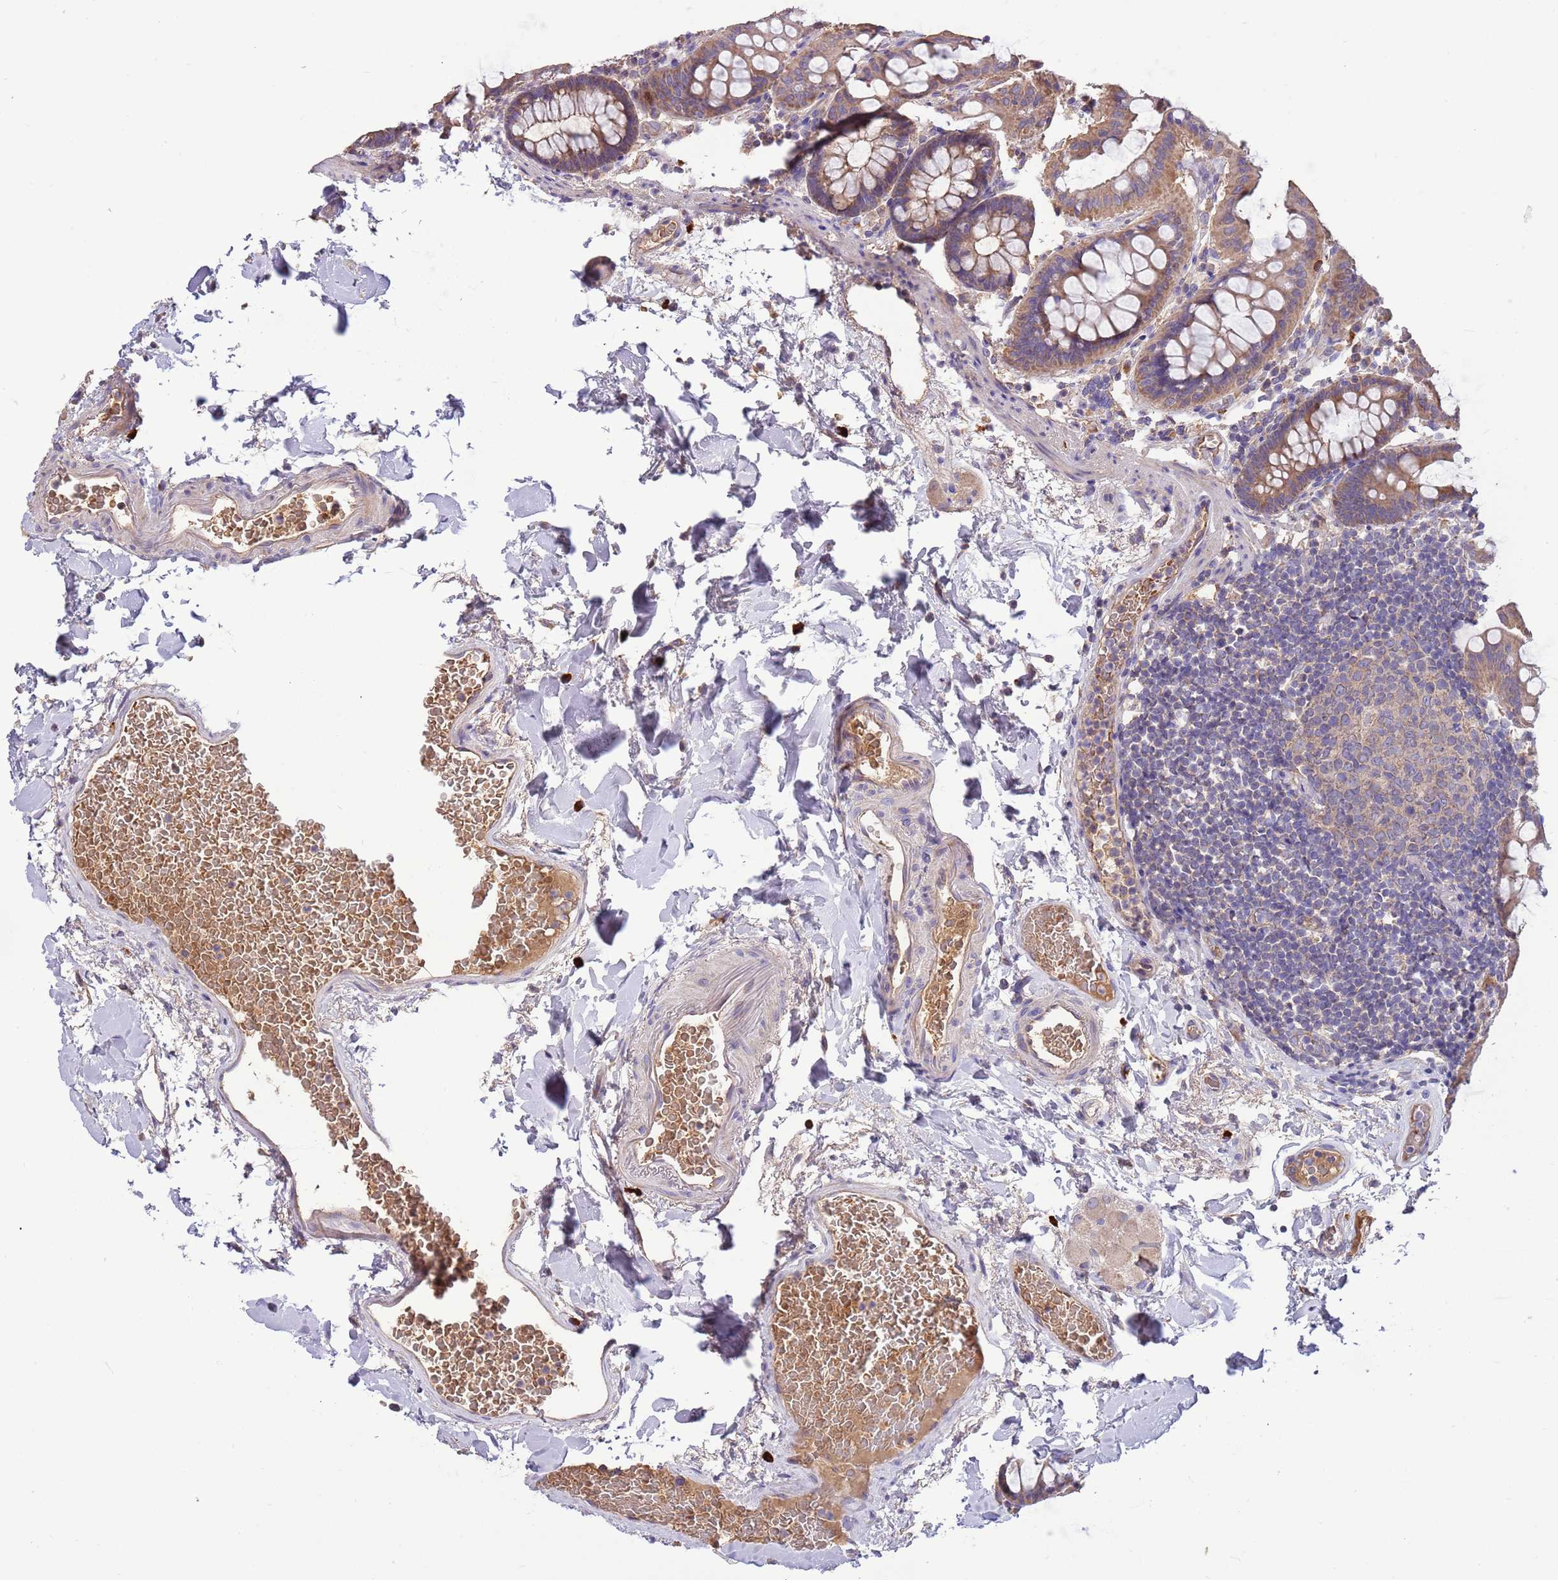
{"staining": {"intensity": "weak", "quantity": ">75%", "location": "cytoplasmic/membranous"}, "tissue": "colon", "cell_type": "Endothelial cells", "image_type": "normal", "snomed": [{"axis": "morphology", "description": "Normal tissue, NOS"}, {"axis": "topography", "description": "Colon"}], "caption": "Immunohistochemical staining of normal colon shows low levels of weak cytoplasmic/membranous staining in about >75% of endothelial cells.", "gene": "TRMO", "patient": {"sex": "male", "age": 75}}